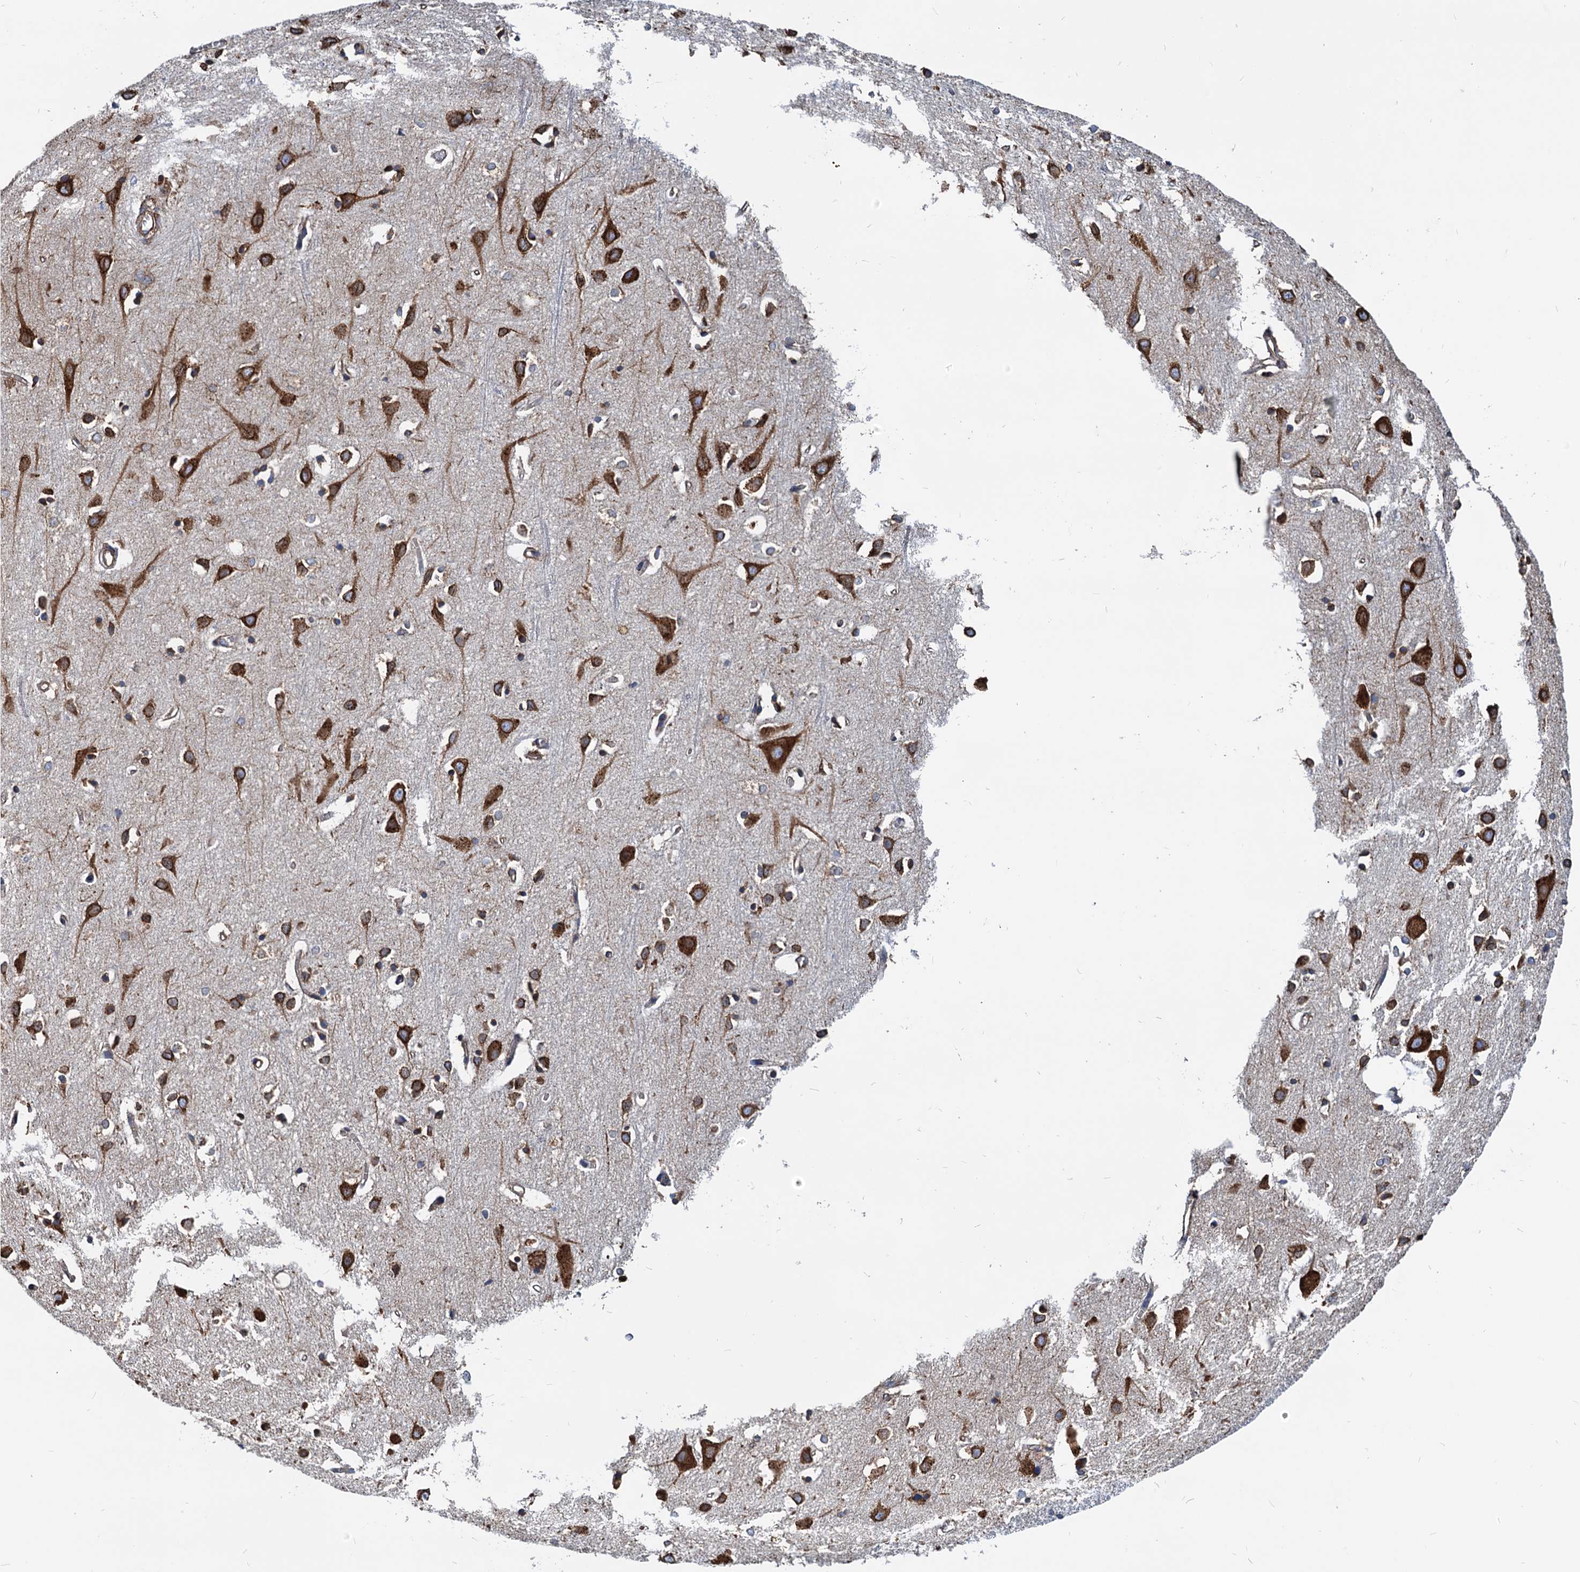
{"staining": {"intensity": "moderate", "quantity": "<25%", "location": "cytoplasmic/membranous"}, "tissue": "cerebral cortex", "cell_type": "Endothelial cells", "image_type": "normal", "snomed": [{"axis": "morphology", "description": "Normal tissue, NOS"}, {"axis": "topography", "description": "Cerebral cortex"}], "caption": "Immunohistochemical staining of benign cerebral cortex shows moderate cytoplasmic/membranous protein expression in approximately <25% of endothelial cells. (Stains: DAB (3,3'-diaminobenzidine) in brown, nuclei in blue, Microscopy: brightfield microscopy at high magnification).", "gene": "HSPA5", "patient": {"sex": "female", "age": 64}}